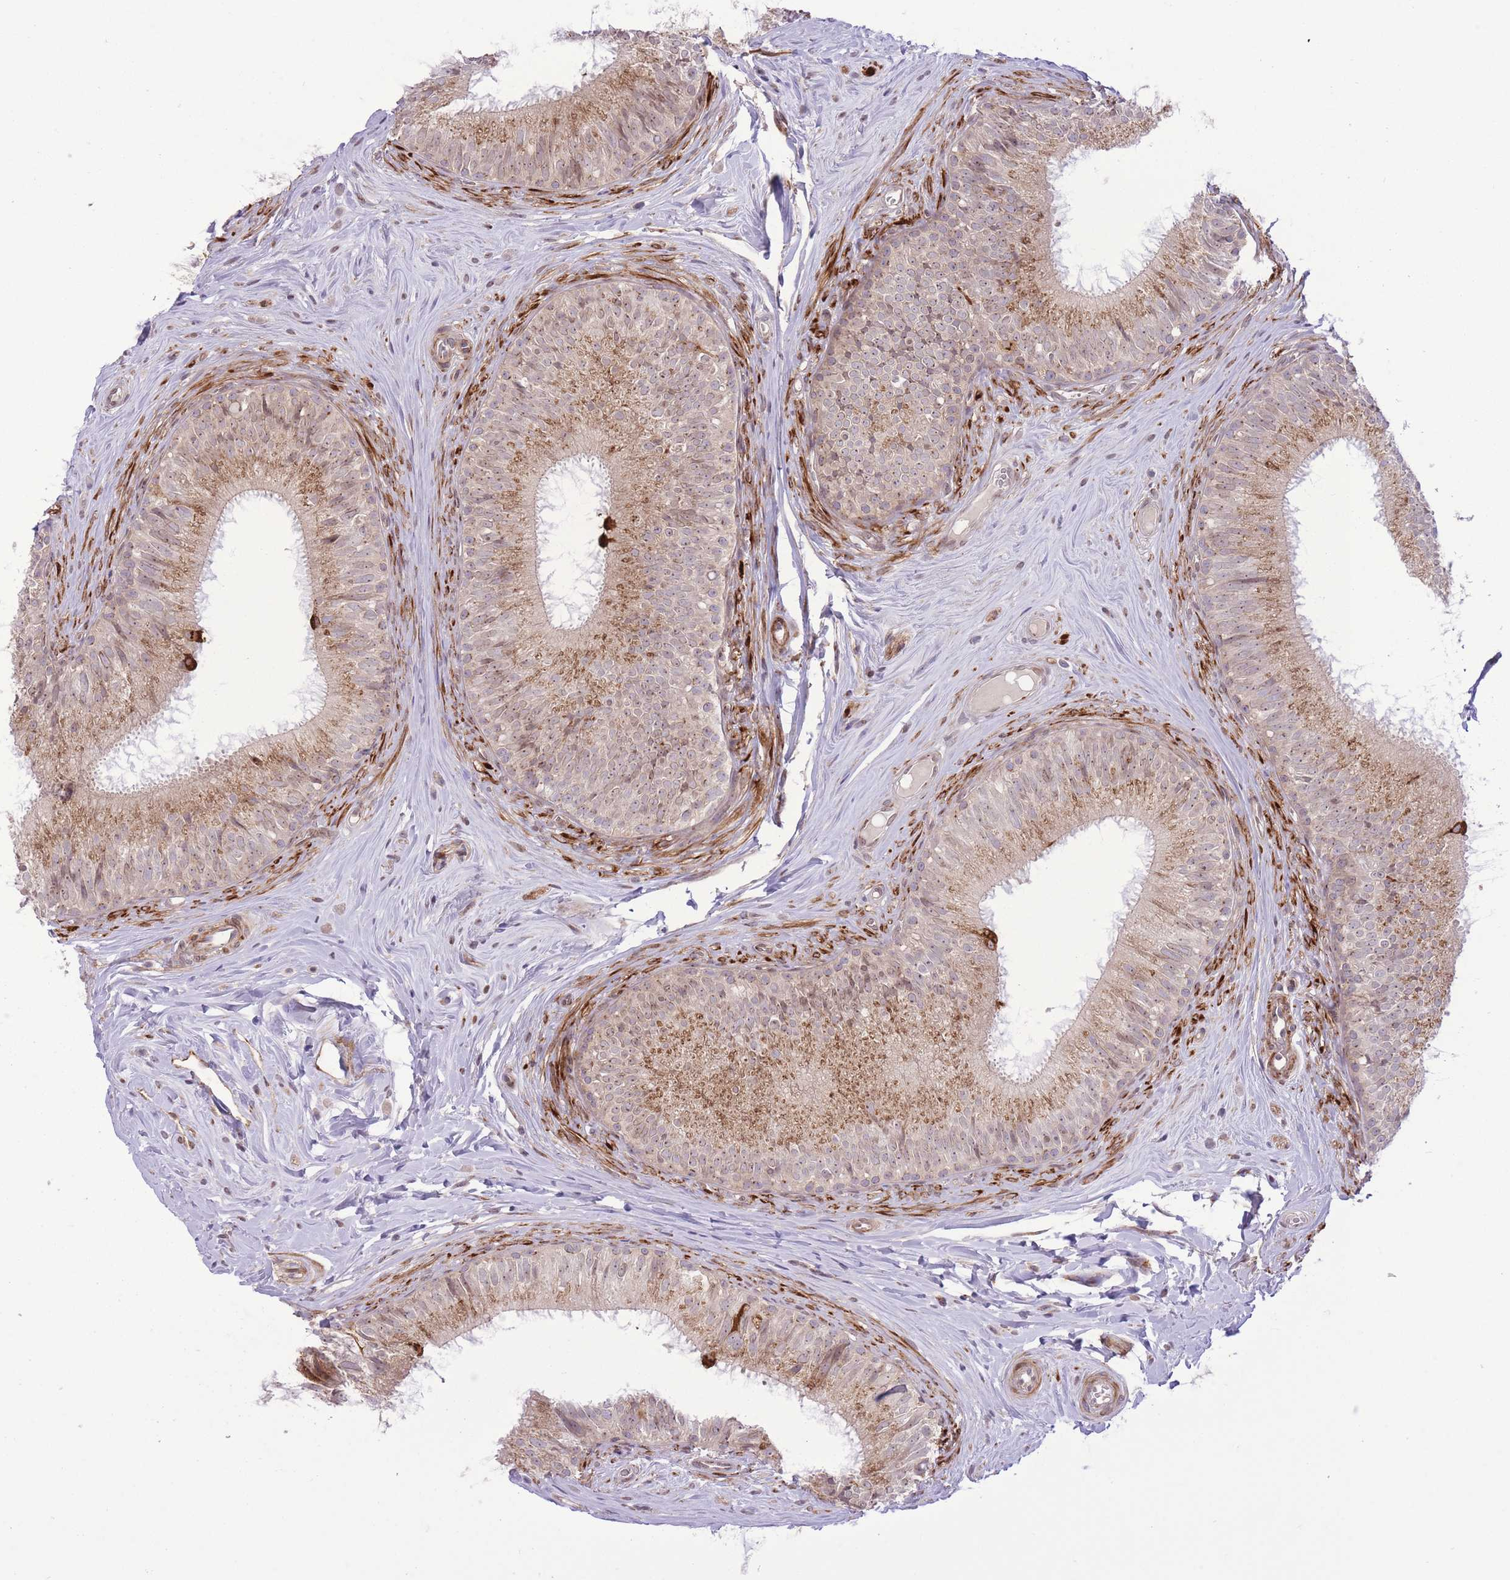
{"staining": {"intensity": "strong", "quantity": "<25%", "location": "cytoplasmic/membranous"}, "tissue": "epididymis", "cell_type": "Glandular cells", "image_type": "normal", "snomed": [{"axis": "morphology", "description": "Normal tissue, NOS"}, {"axis": "topography", "description": "Epididymis"}], "caption": "Immunohistochemical staining of benign epididymis shows strong cytoplasmic/membranous protein staining in approximately <25% of glandular cells.", "gene": "ZBED5", "patient": {"sex": "male", "age": 34}}